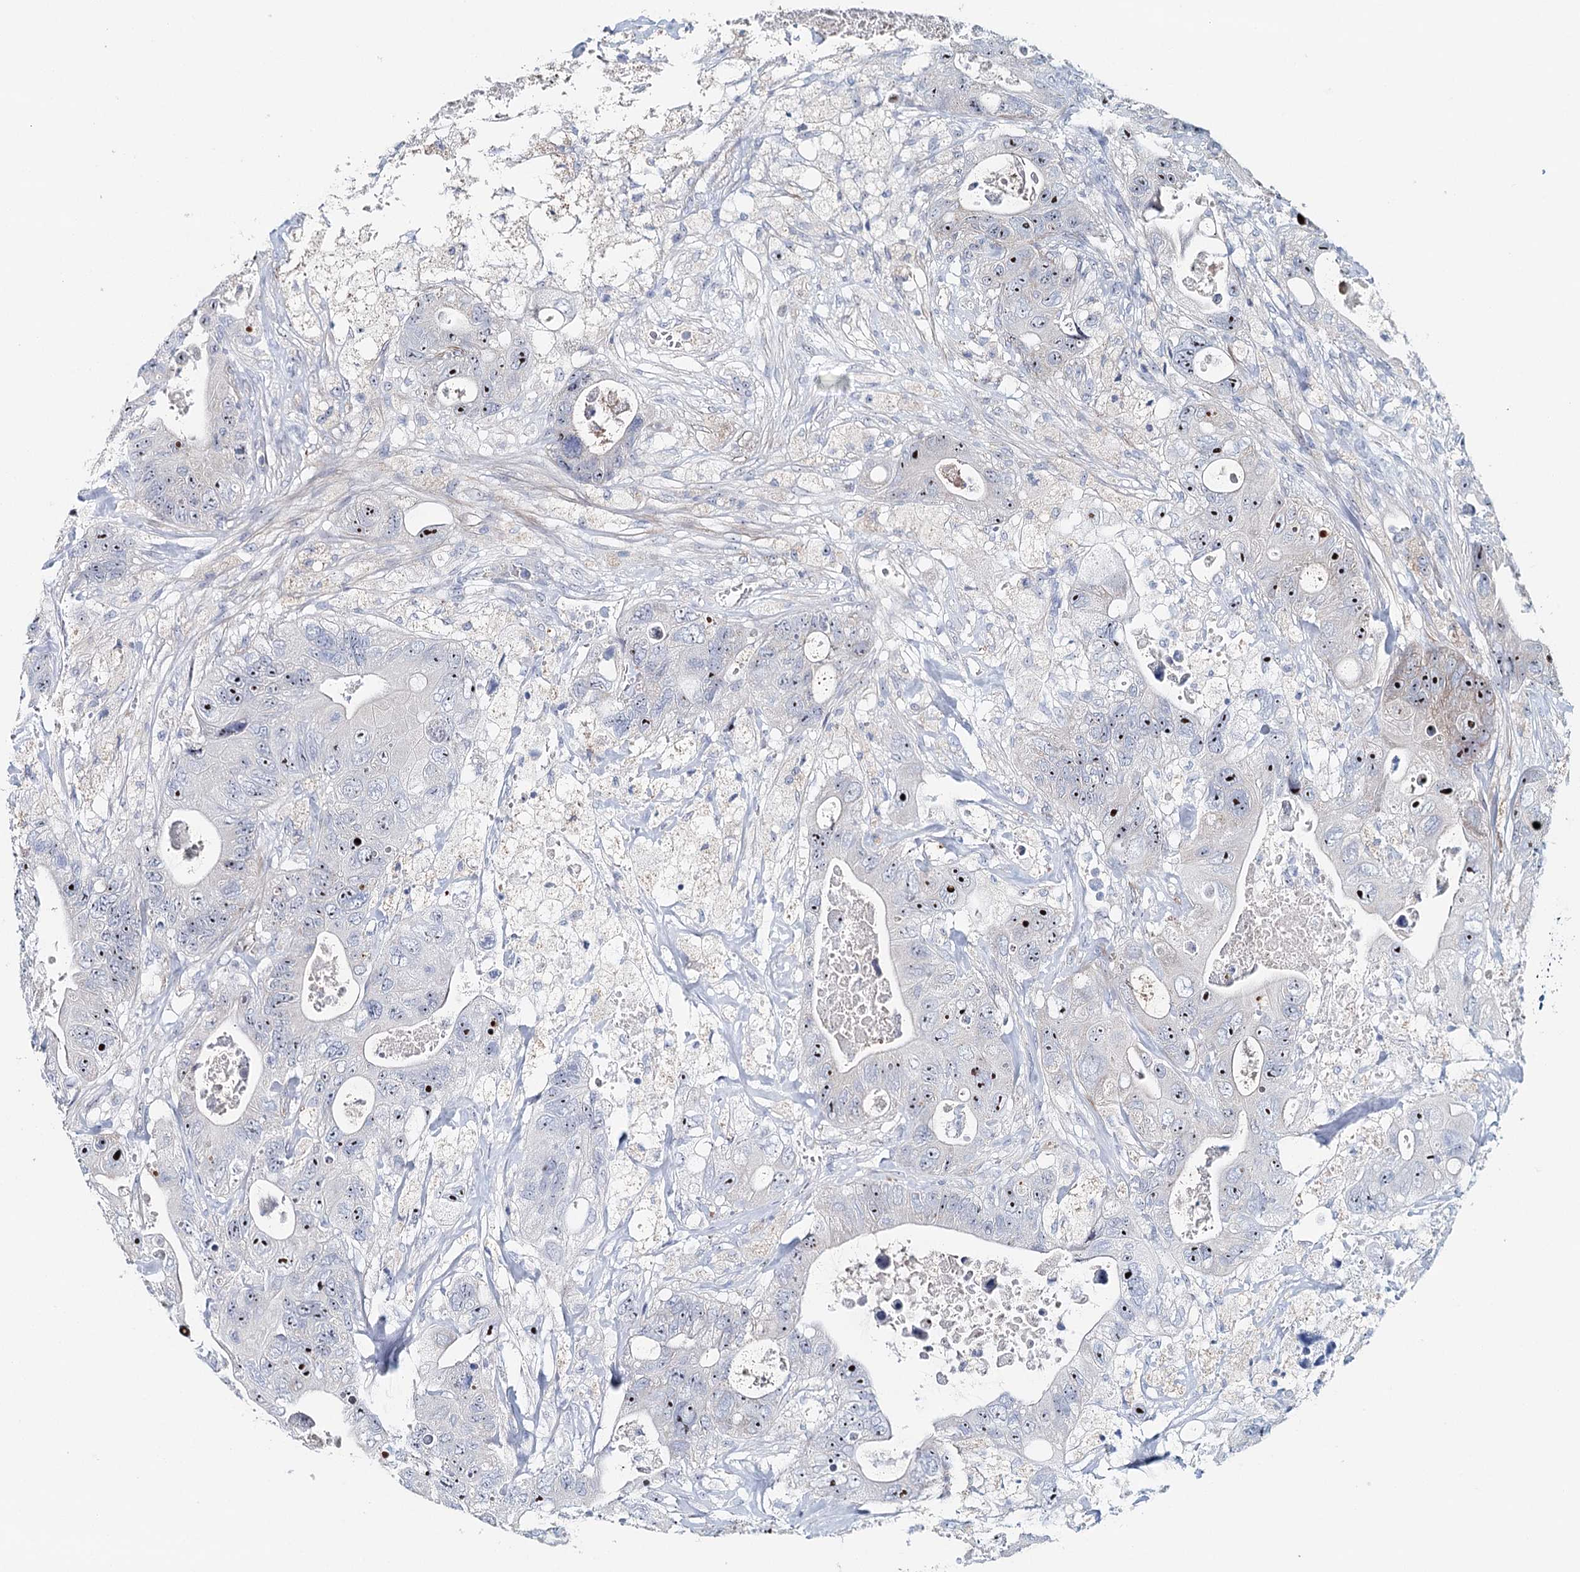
{"staining": {"intensity": "moderate", "quantity": "25%-75%", "location": "nuclear"}, "tissue": "colorectal cancer", "cell_type": "Tumor cells", "image_type": "cancer", "snomed": [{"axis": "morphology", "description": "Adenocarcinoma, NOS"}, {"axis": "topography", "description": "Colon"}], "caption": "Tumor cells show medium levels of moderate nuclear expression in about 25%-75% of cells in human colorectal adenocarcinoma. (brown staining indicates protein expression, while blue staining denotes nuclei).", "gene": "RBM43", "patient": {"sex": "female", "age": 46}}